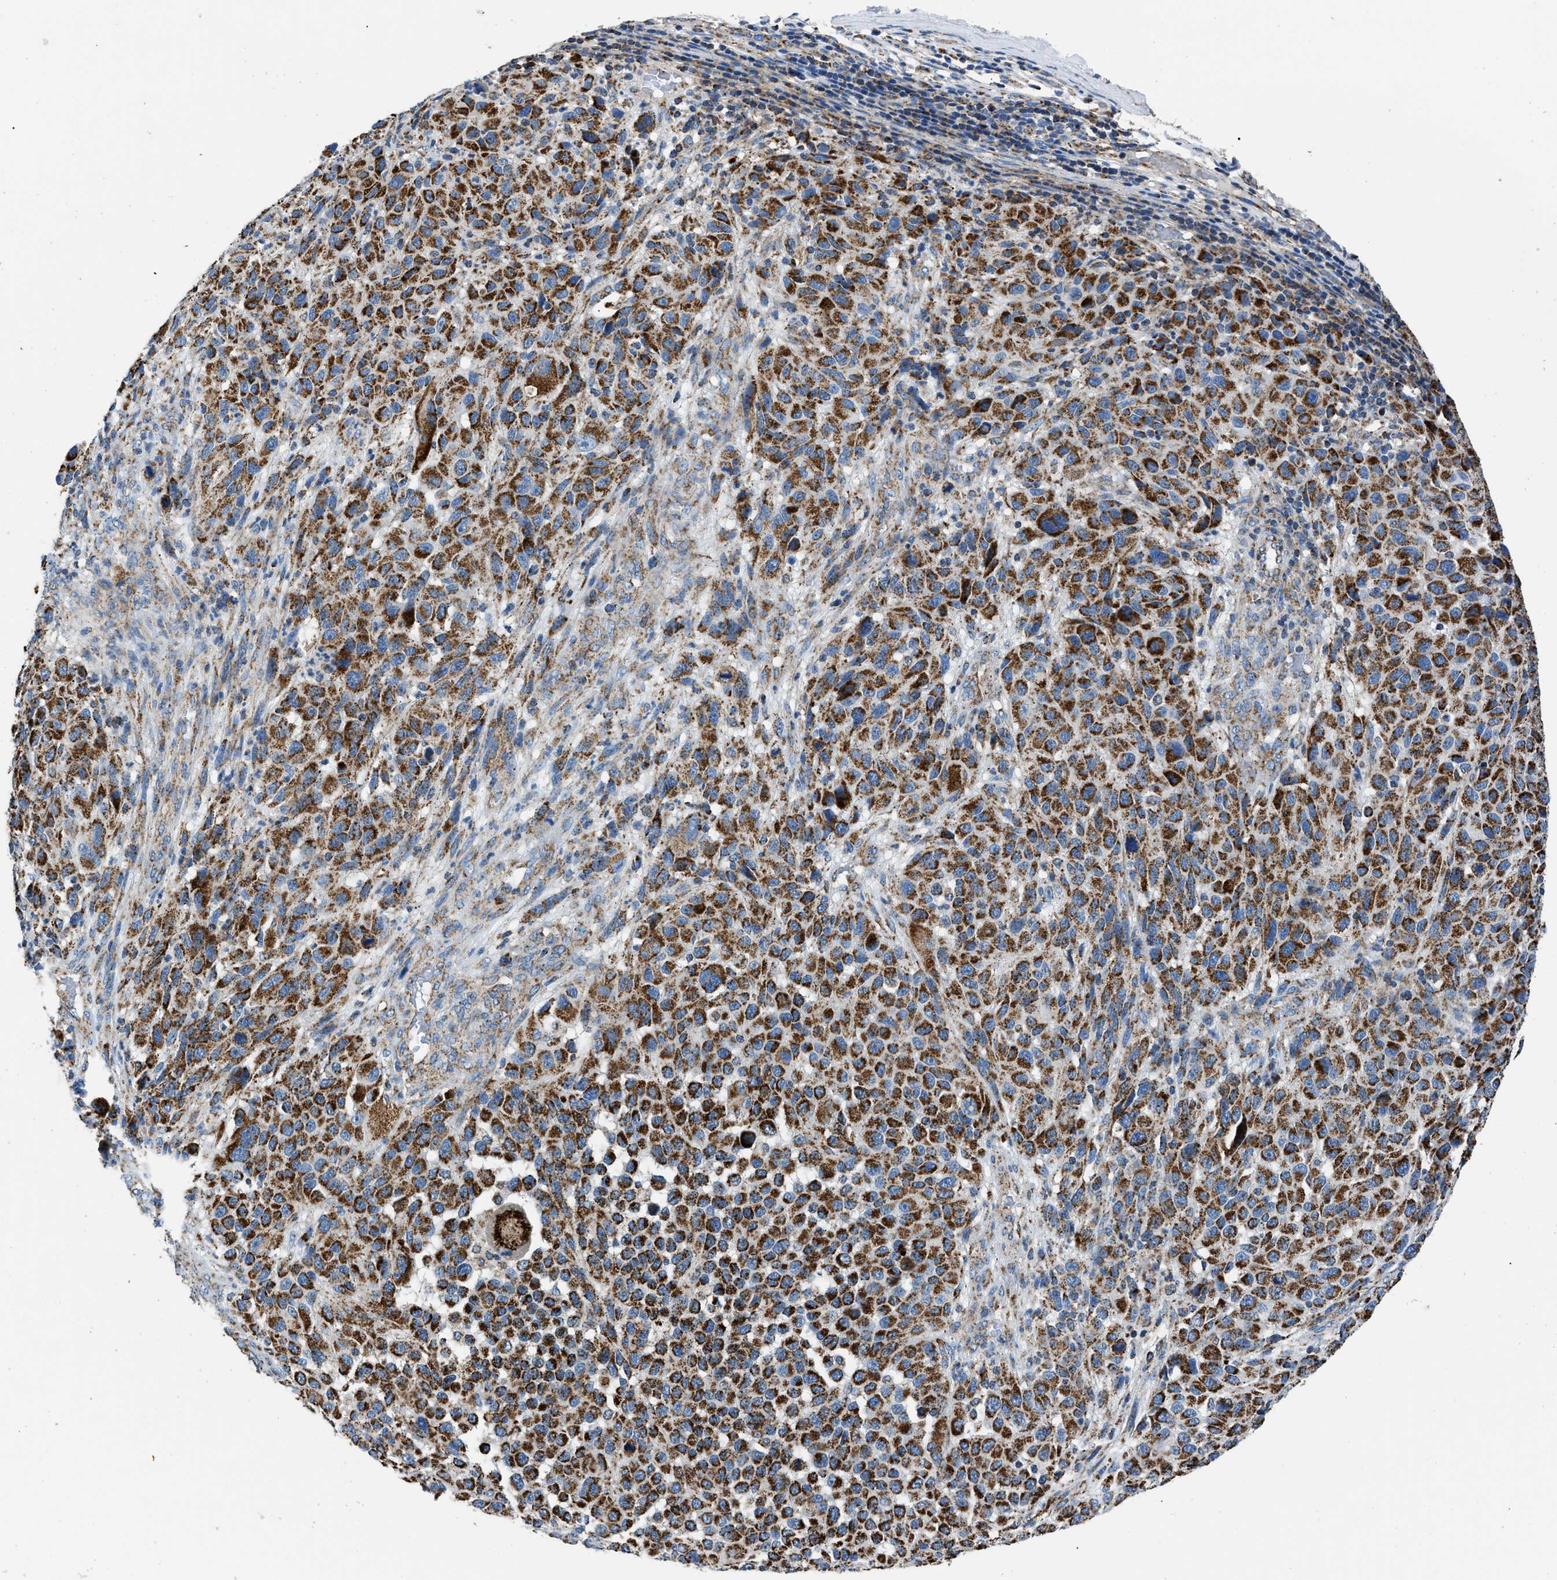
{"staining": {"intensity": "strong", "quantity": ">75%", "location": "cytoplasmic/membranous"}, "tissue": "melanoma", "cell_type": "Tumor cells", "image_type": "cancer", "snomed": [{"axis": "morphology", "description": "Malignant melanoma, Metastatic site"}, {"axis": "topography", "description": "Lymph node"}], "caption": "A micrograph of melanoma stained for a protein displays strong cytoplasmic/membranous brown staining in tumor cells.", "gene": "PHB2", "patient": {"sex": "male", "age": 61}}